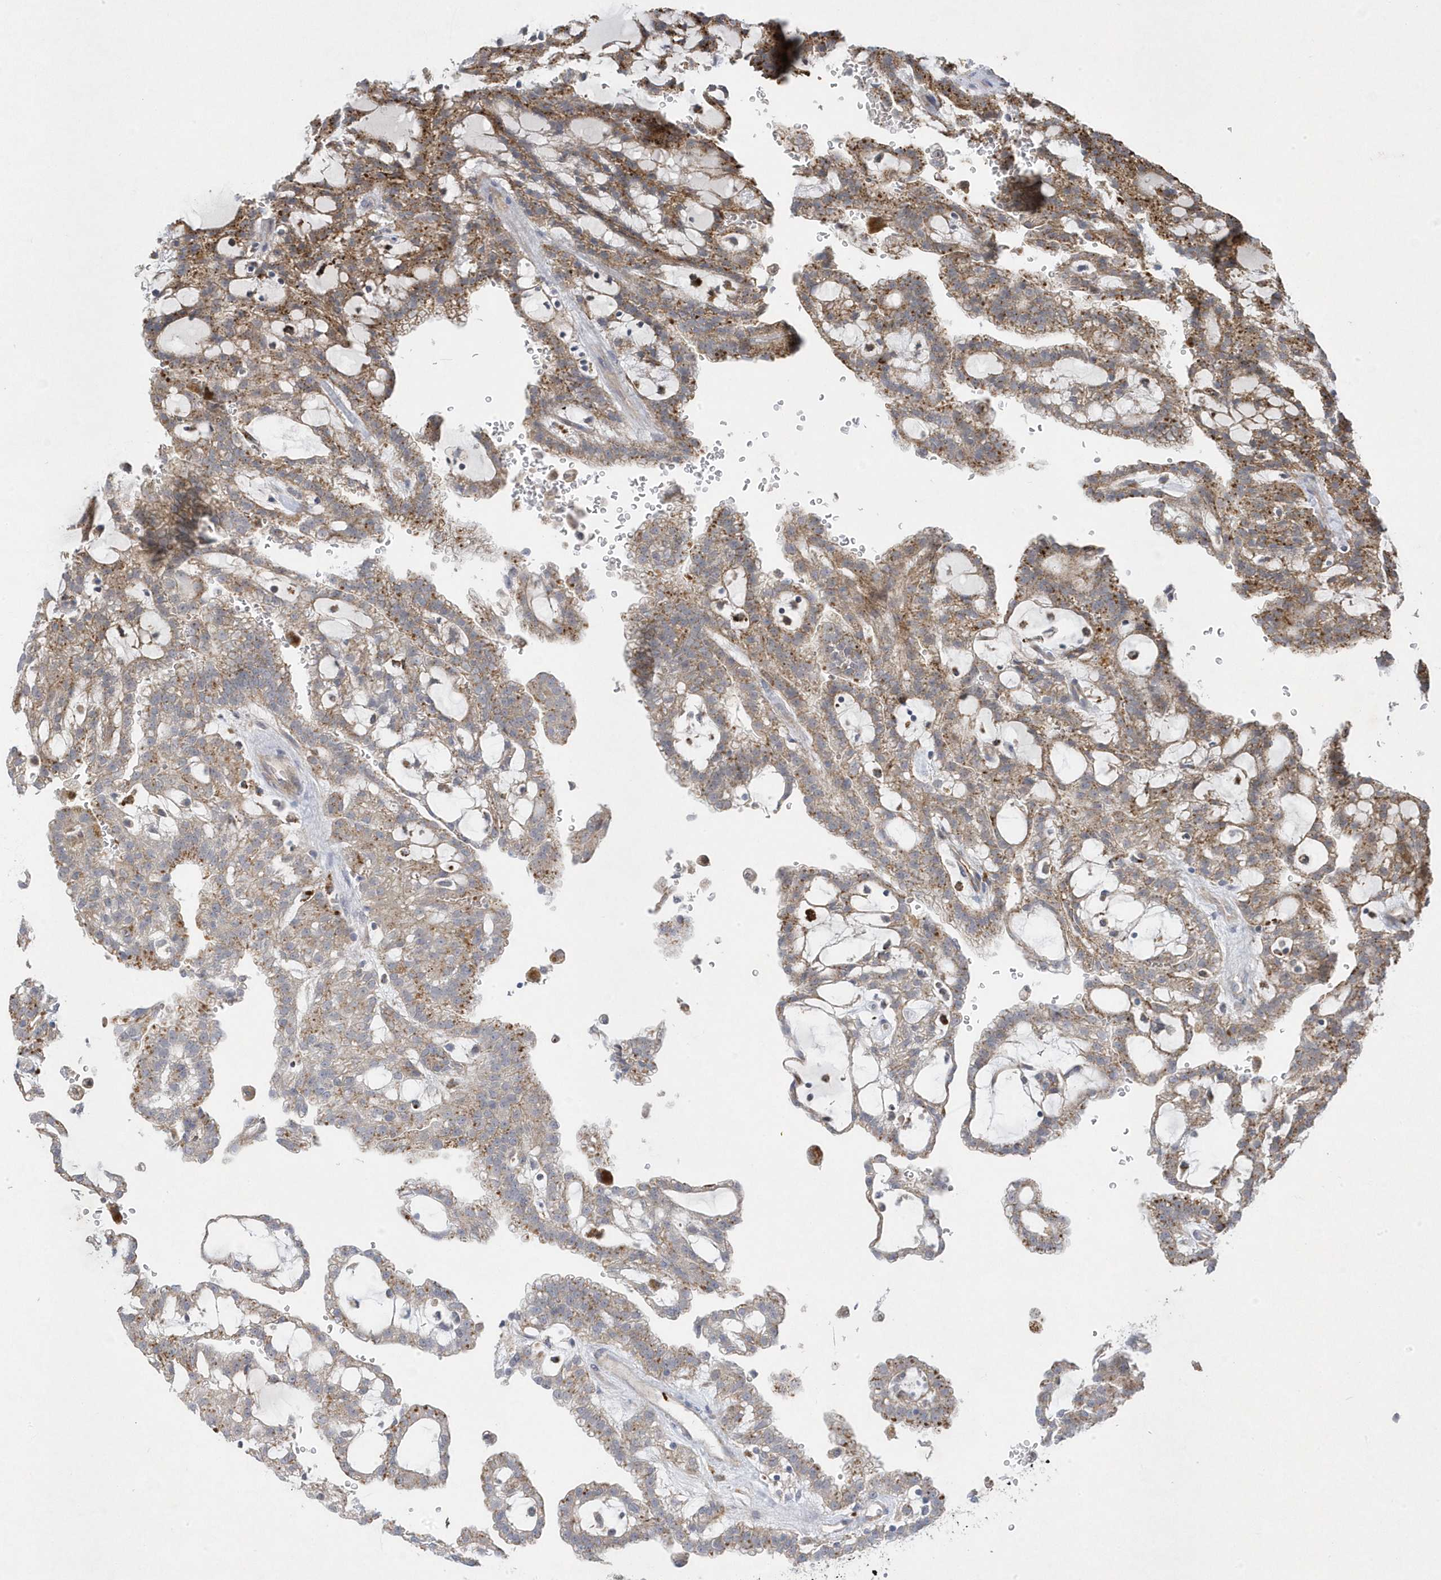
{"staining": {"intensity": "moderate", "quantity": ">75%", "location": "cytoplasmic/membranous"}, "tissue": "renal cancer", "cell_type": "Tumor cells", "image_type": "cancer", "snomed": [{"axis": "morphology", "description": "Adenocarcinoma, NOS"}, {"axis": "topography", "description": "Kidney"}], "caption": "There is medium levels of moderate cytoplasmic/membranous staining in tumor cells of renal adenocarcinoma, as demonstrated by immunohistochemical staining (brown color).", "gene": "ANAPC1", "patient": {"sex": "male", "age": 63}}